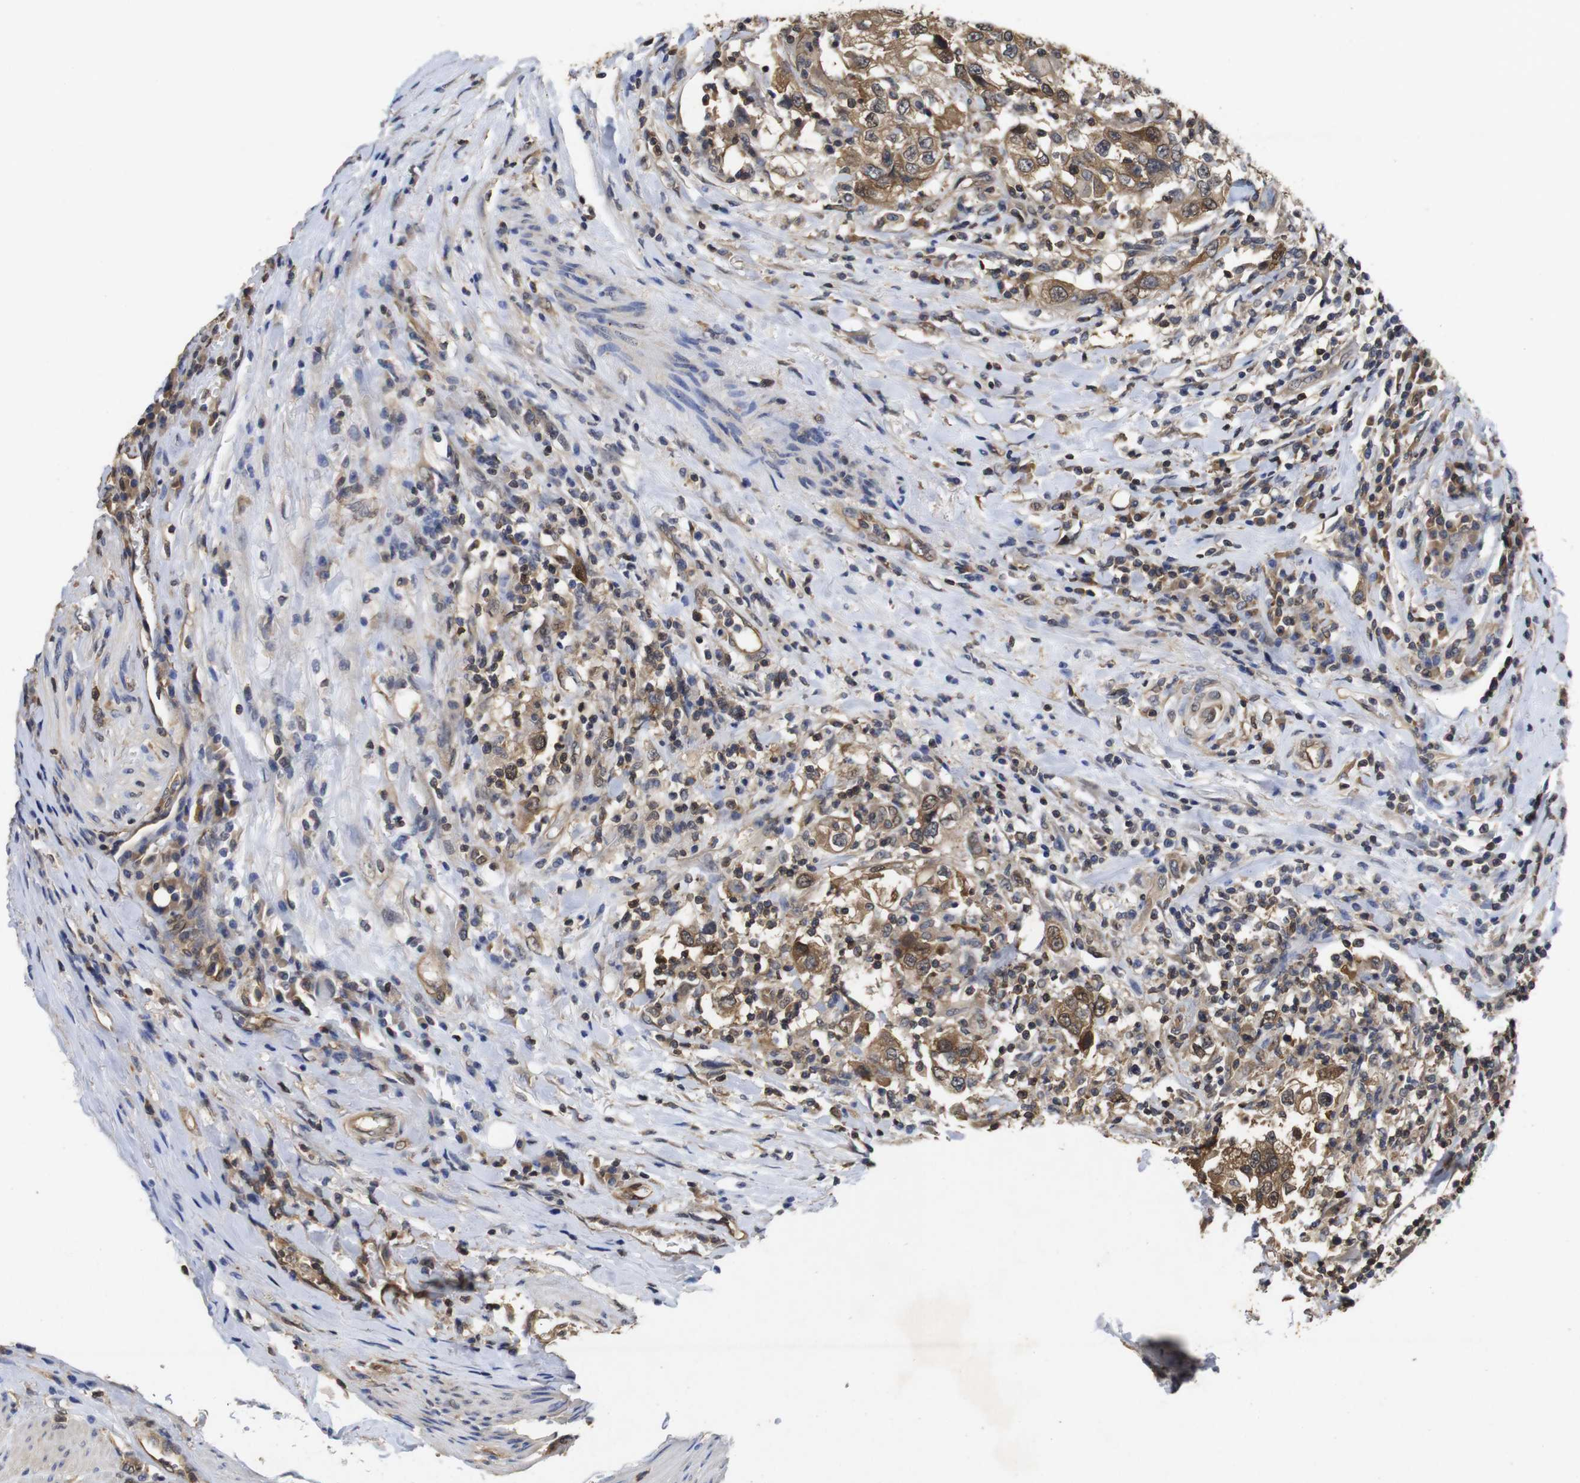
{"staining": {"intensity": "moderate", "quantity": ">75%", "location": "cytoplasmic/membranous,nuclear"}, "tissue": "urothelial cancer", "cell_type": "Tumor cells", "image_type": "cancer", "snomed": [{"axis": "morphology", "description": "Urothelial carcinoma, High grade"}, {"axis": "topography", "description": "Urinary bladder"}], "caption": "The immunohistochemical stain labels moderate cytoplasmic/membranous and nuclear positivity in tumor cells of urothelial cancer tissue.", "gene": "SUMO3", "patient": {"sex": "female", "age": 80}}